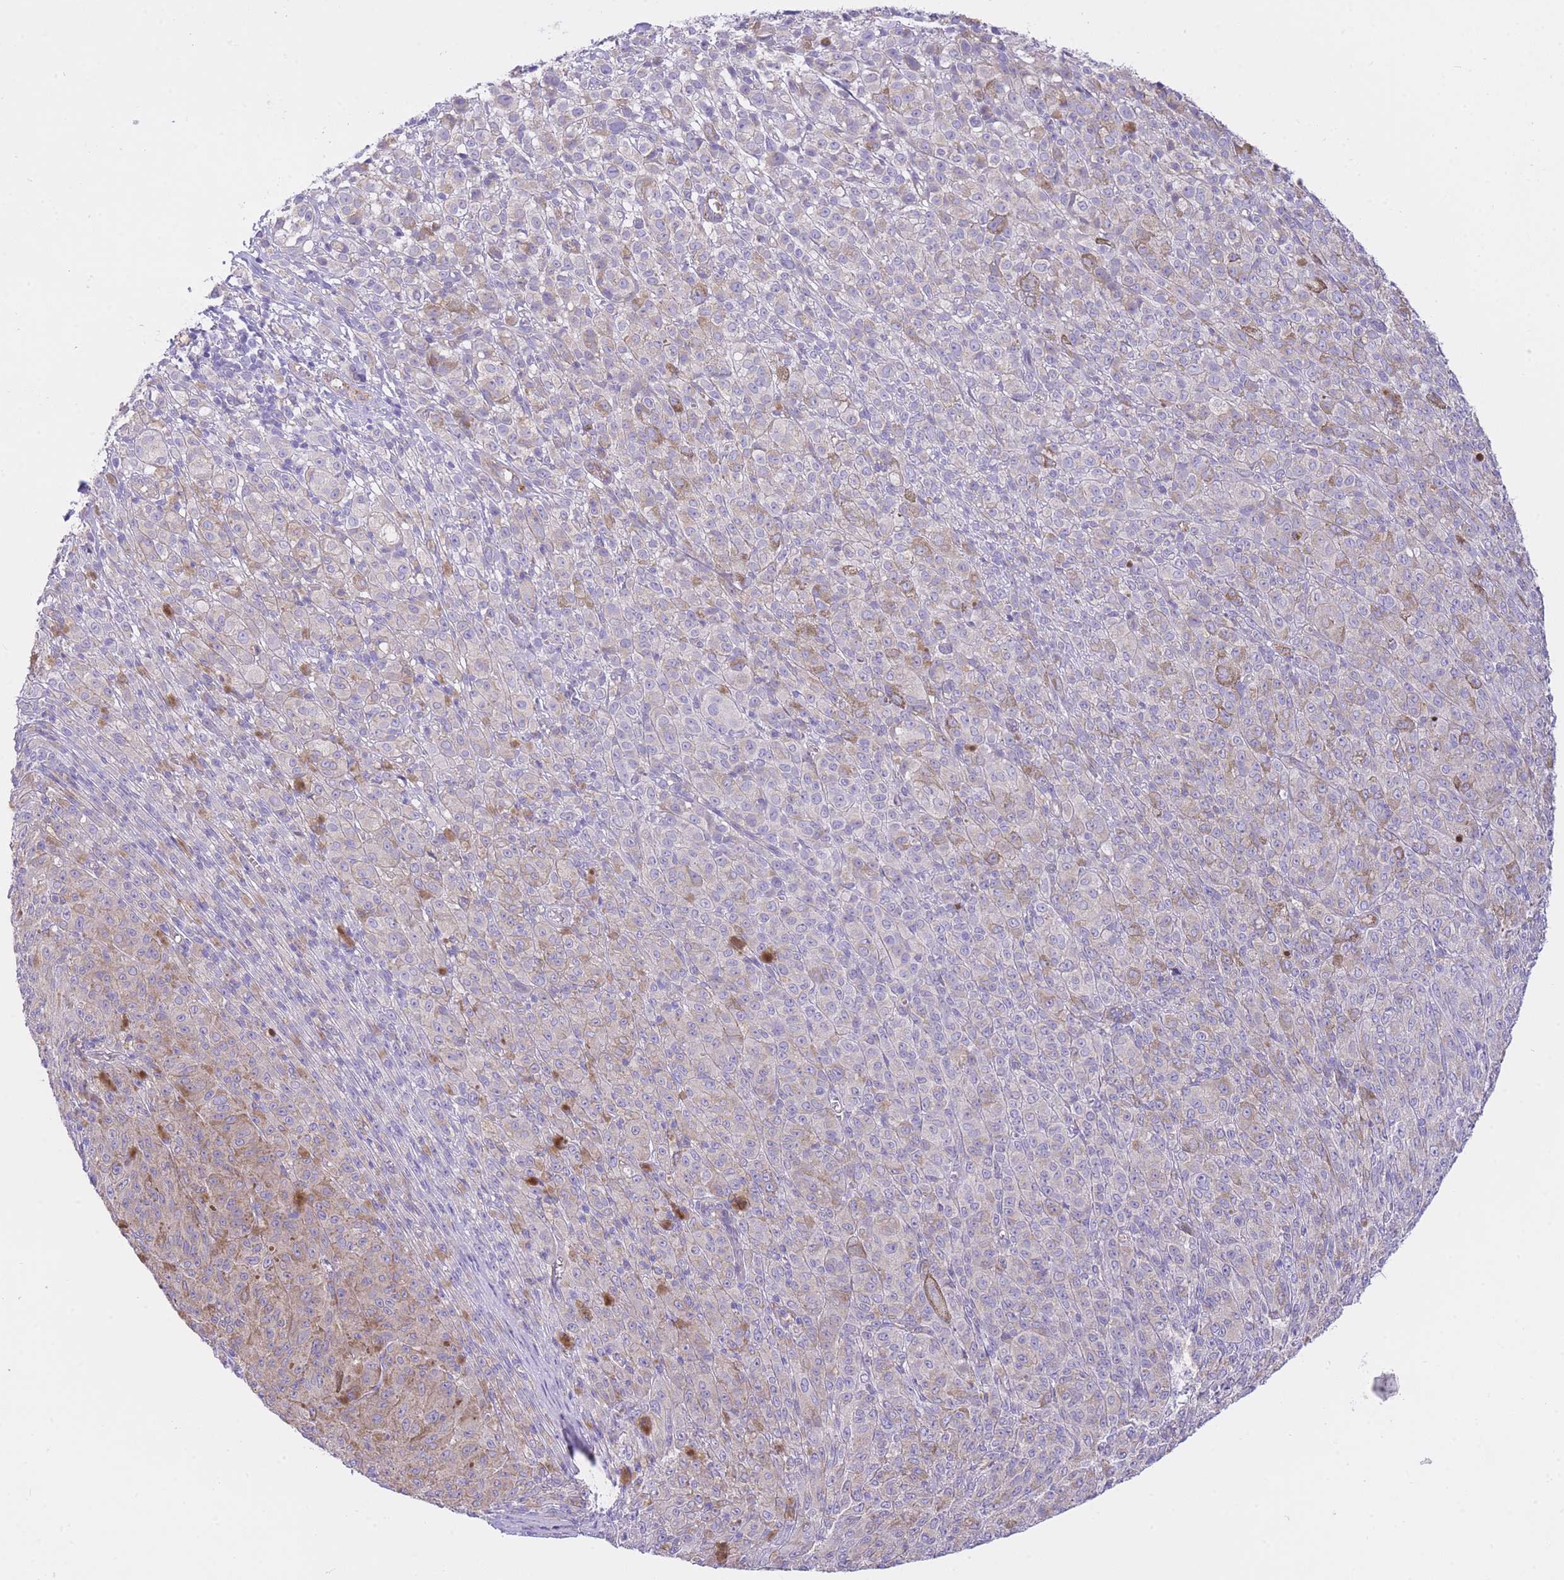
{"staining": {"intensity": "weak", "quantity": "<25%", "location": "cytoplasmic/membranous"}, "tissue": "melanoma", "cell_type": "Tumor cells", "image_type": "cancer", "snomed": [{"axis": "morphology", "description": "Malignant melanoma, NOS"}, {"axis": "topography", "description": "Skin"}], "caption": "An immunohistochemistry (IHC) histopathology image of melanoma is shown. There is no staining in tumor cells of melanoma.", "gene": "PGM1", "patient": {"sex": "female", "age": 52}}